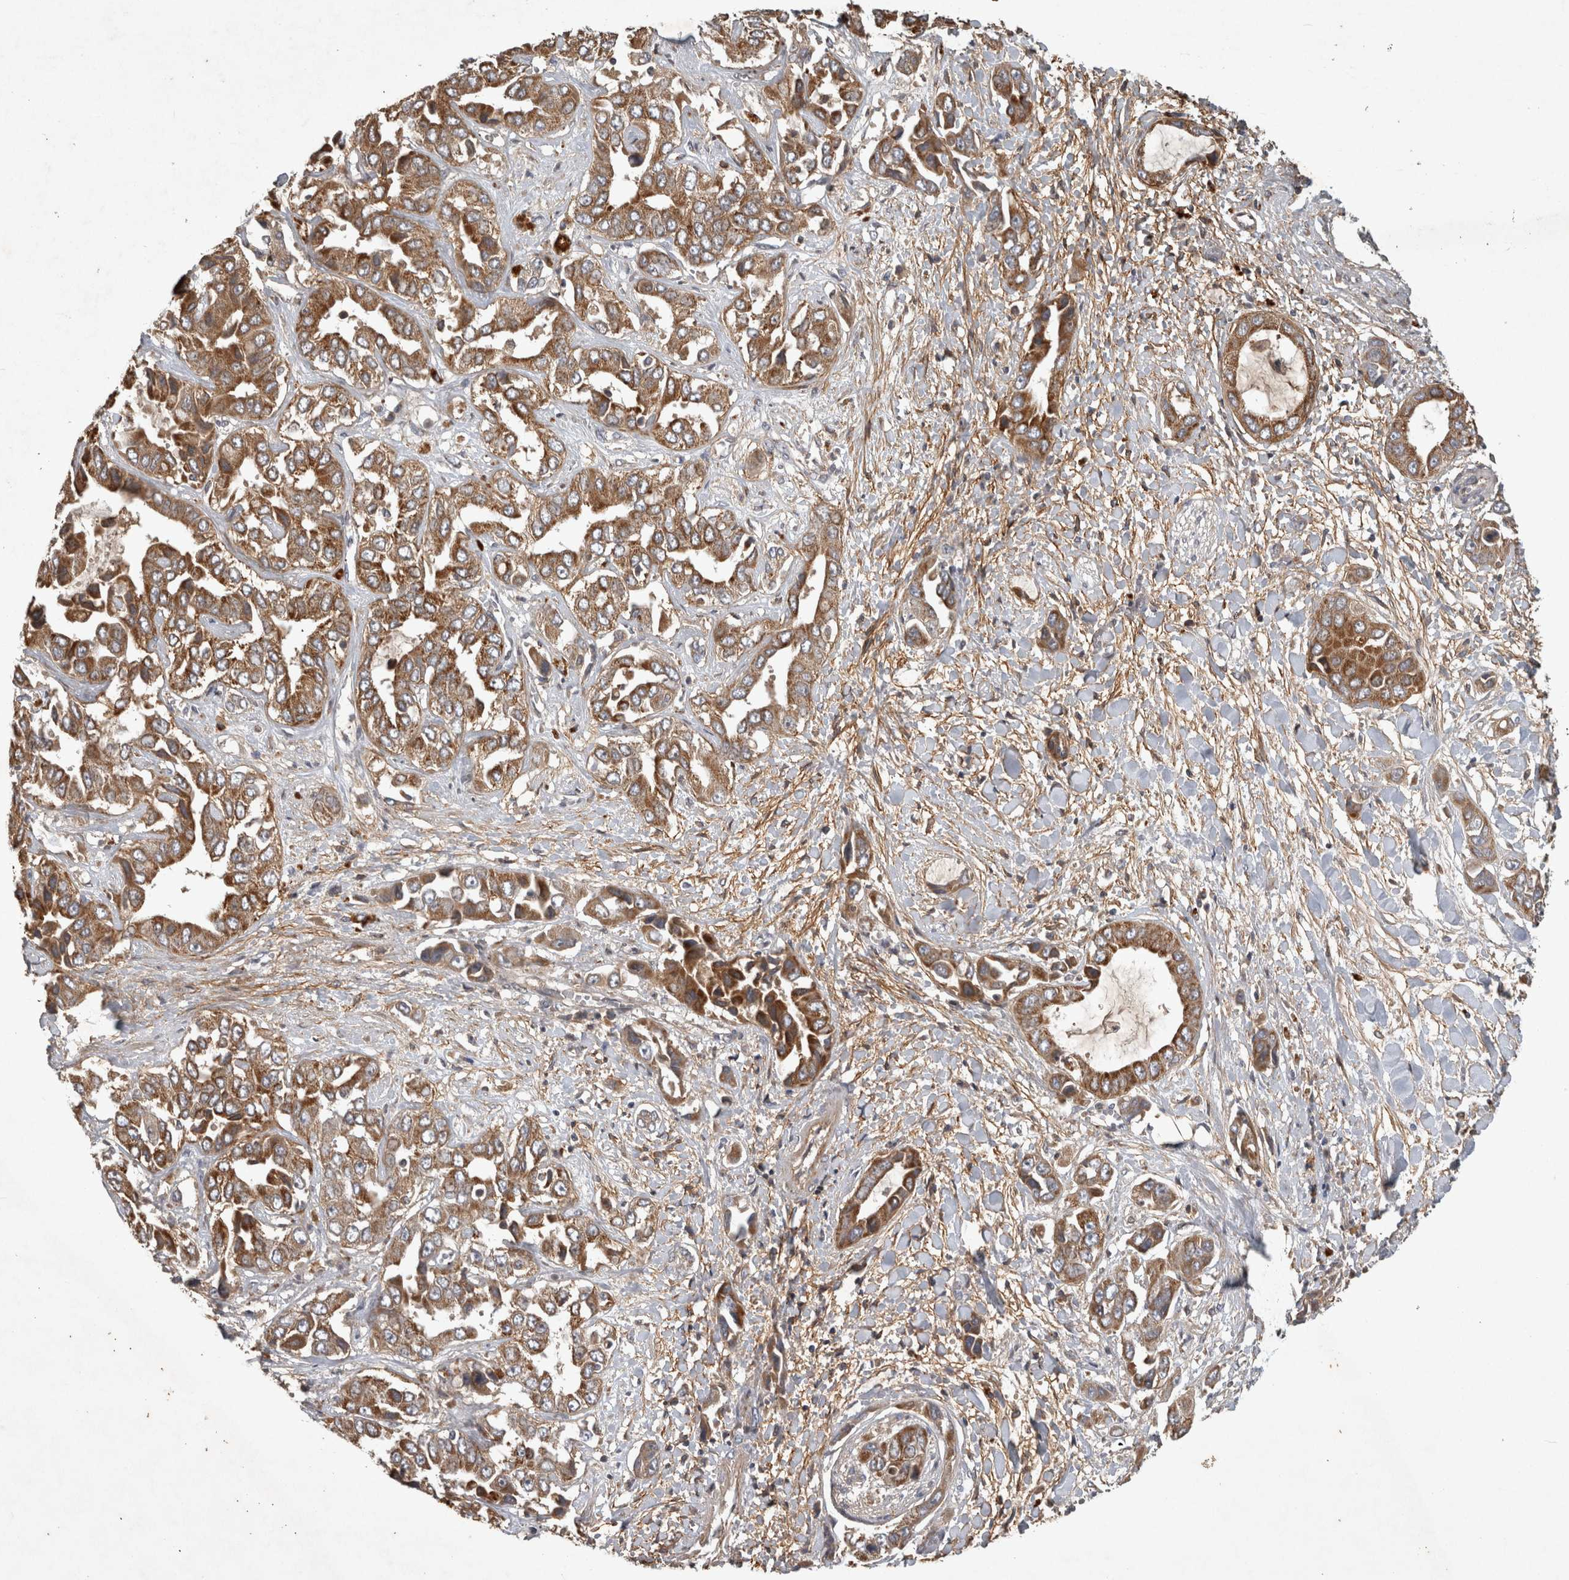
{"staining": {"intensity": "moderate", "quantity": ">75%", "location": "cytoplasmic/membranous"}, "tissue": "liver cancer", "cell_type": "Tumor cells", "image_type": "cancer", "snomed": [{"axis": "morphology", "description": "Cholangiocarcinoma"}, {"axis": "topography", "description": "Liver"}], "caption": "High-magnification brightfield microscopy of liver cholangiocarcinoma stained with DAB (brown) and counterstained with hematoxylin (blue). tumor cells exhibit moderate cytoplasmic/membranous staining is appreciated in about>75% of cells.", "gene": "TRMT61B", "patient": {"sex": "female", "age": 52}}